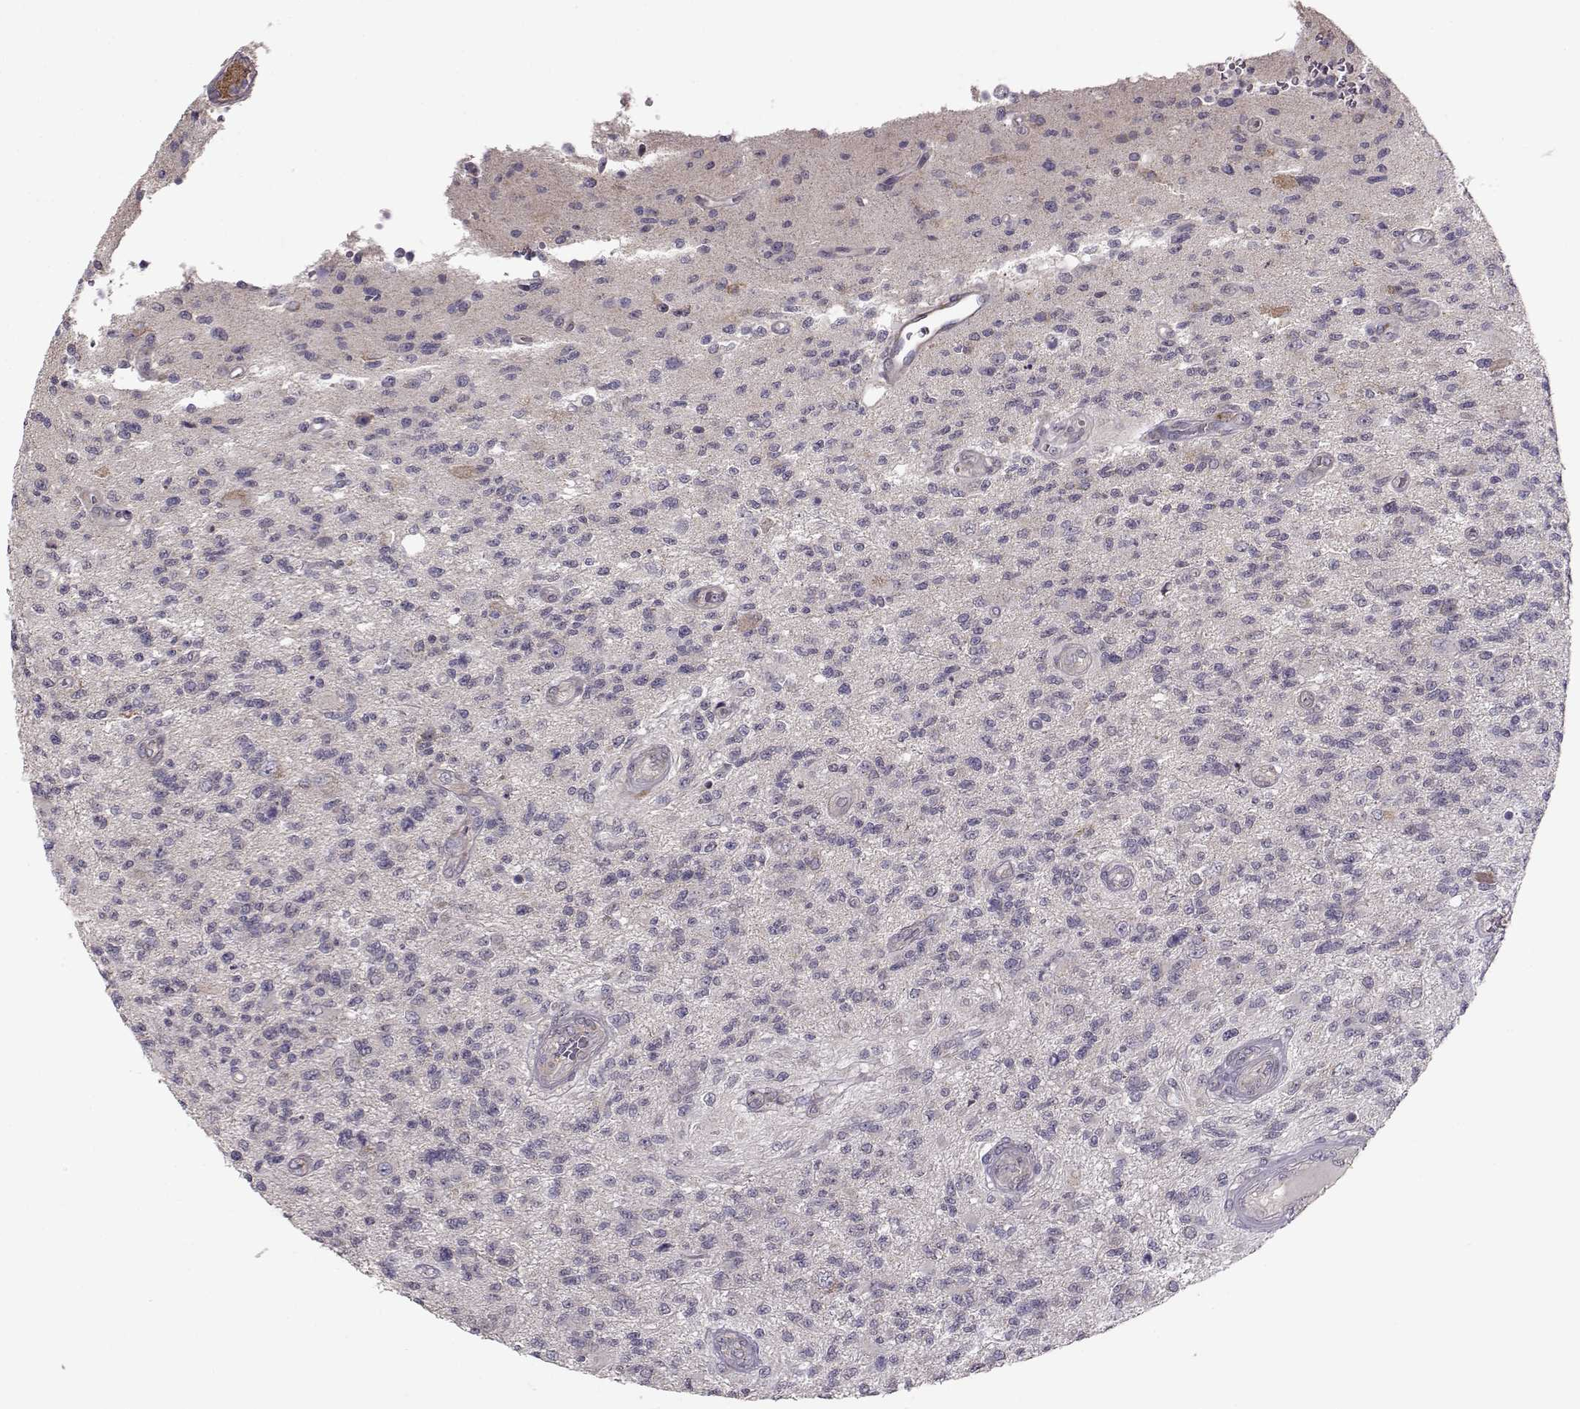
{"staining": {"intensity": "negative", "quantity": "none", "location": "none"}, "tissue": "glioma", "cell_type": "Tumor cells", "image_type": "cancer", "snomed": [{"axis": "morphology", "description": "Glioma, malignant, High grade"}, {"axis": "topography", "description": "Brain"}], "caption": "Immunohistochemistry image of neoplastic tissue: human glioma stained with DAB (3,3'-diaminobenzidine) shows no significant protein staining in tumor cells. Nuclei are stained in blue.", "gene": "ENTPD8", "patient": {"sex": "male", "age": 56}}